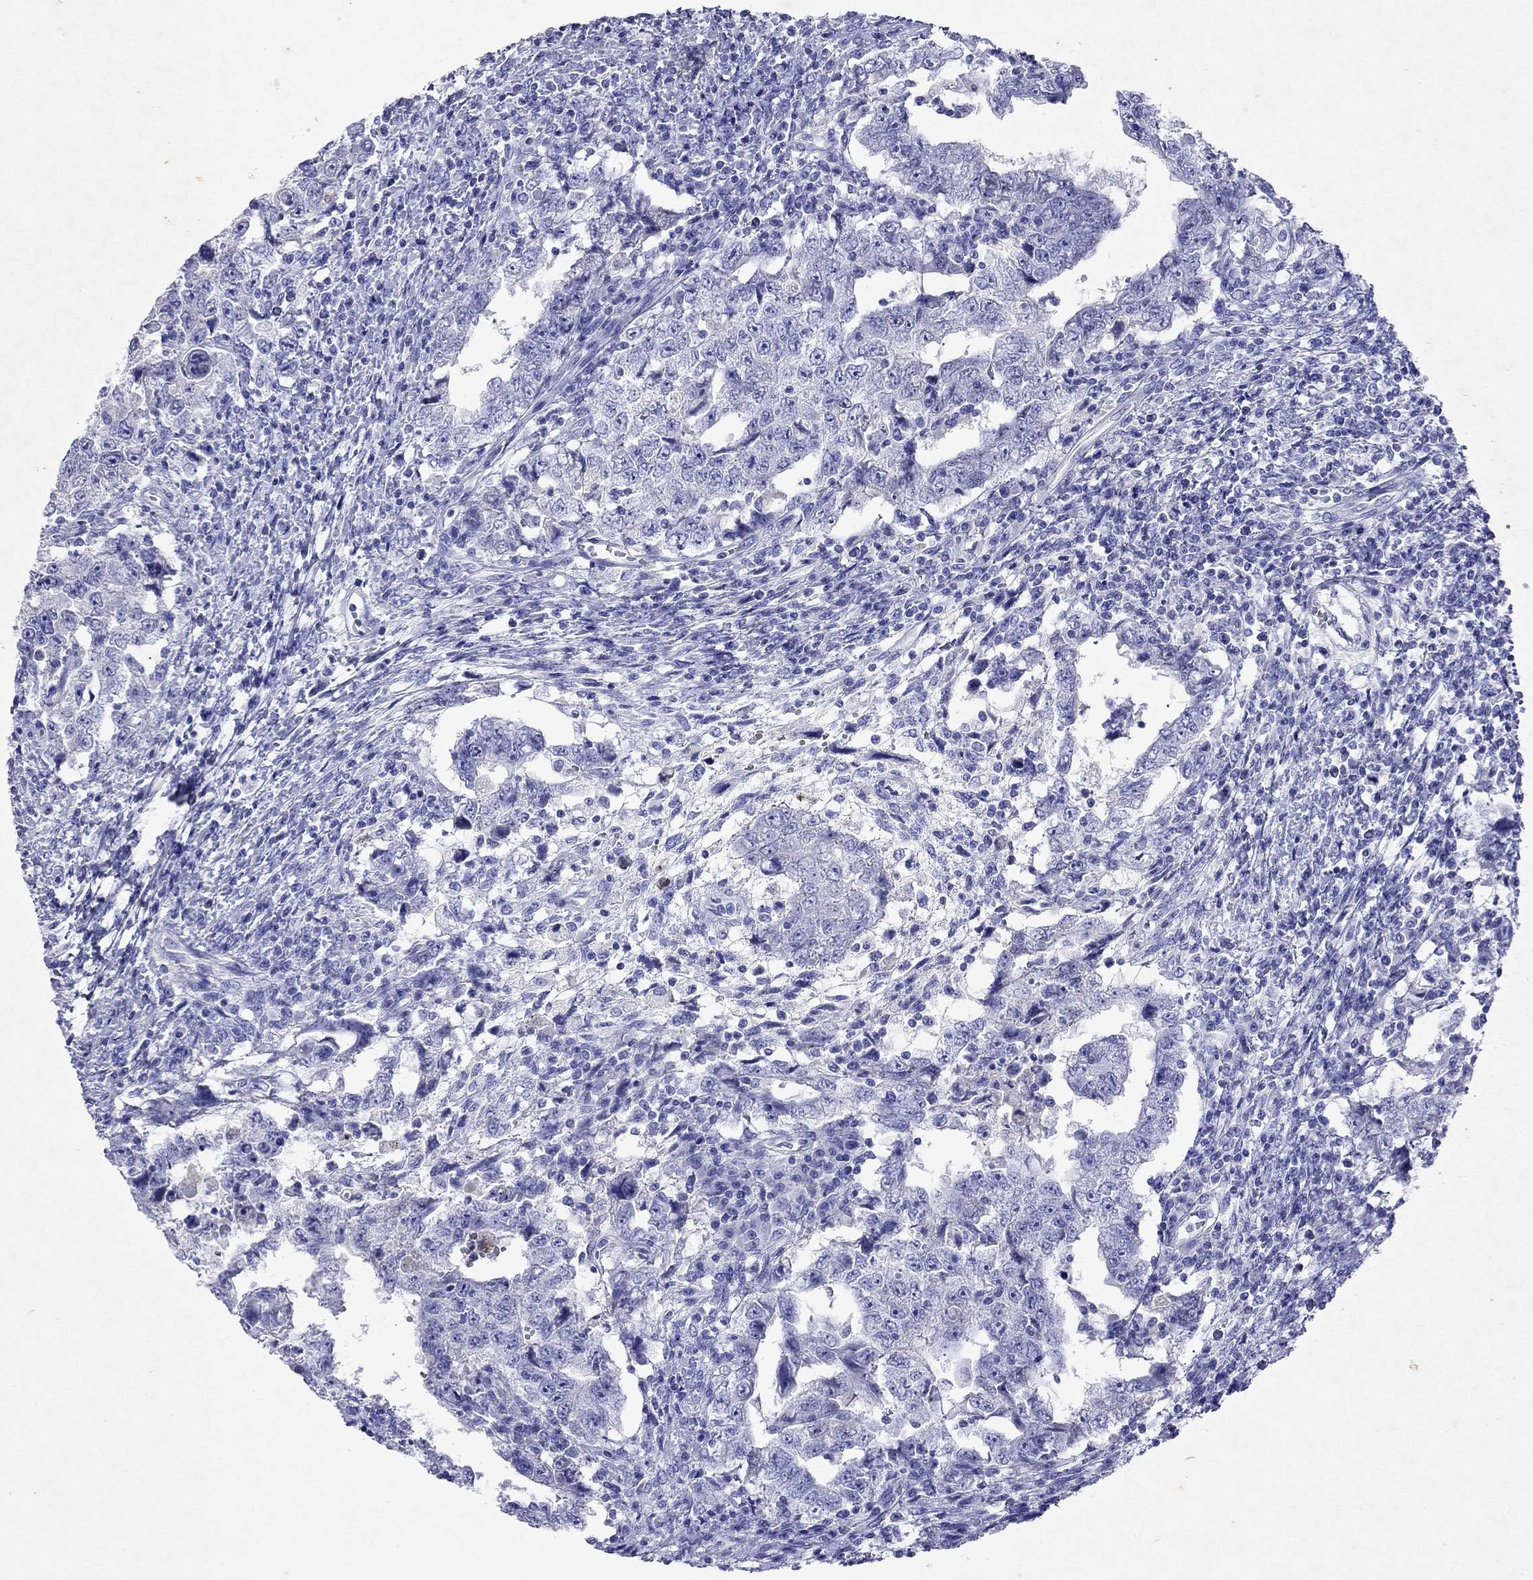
{"staining": {"intensity": "negative", "quantity": "none", "location": "none"}, "tissue": "testis cancer", "cell_type": "Tumor cells", "image_type": "cancer", "snomed": [{"axis": "morphology", "description": "Carcinoma, Embryonal, NOS"}, {"axis": "topography", "description": "Testis"}], "caption": "Tumor cells show no significant protein staining in embryonal carcinoma (testis).", "gene": "ARMC12", "patient": {"sex": "male", "age": 26}}